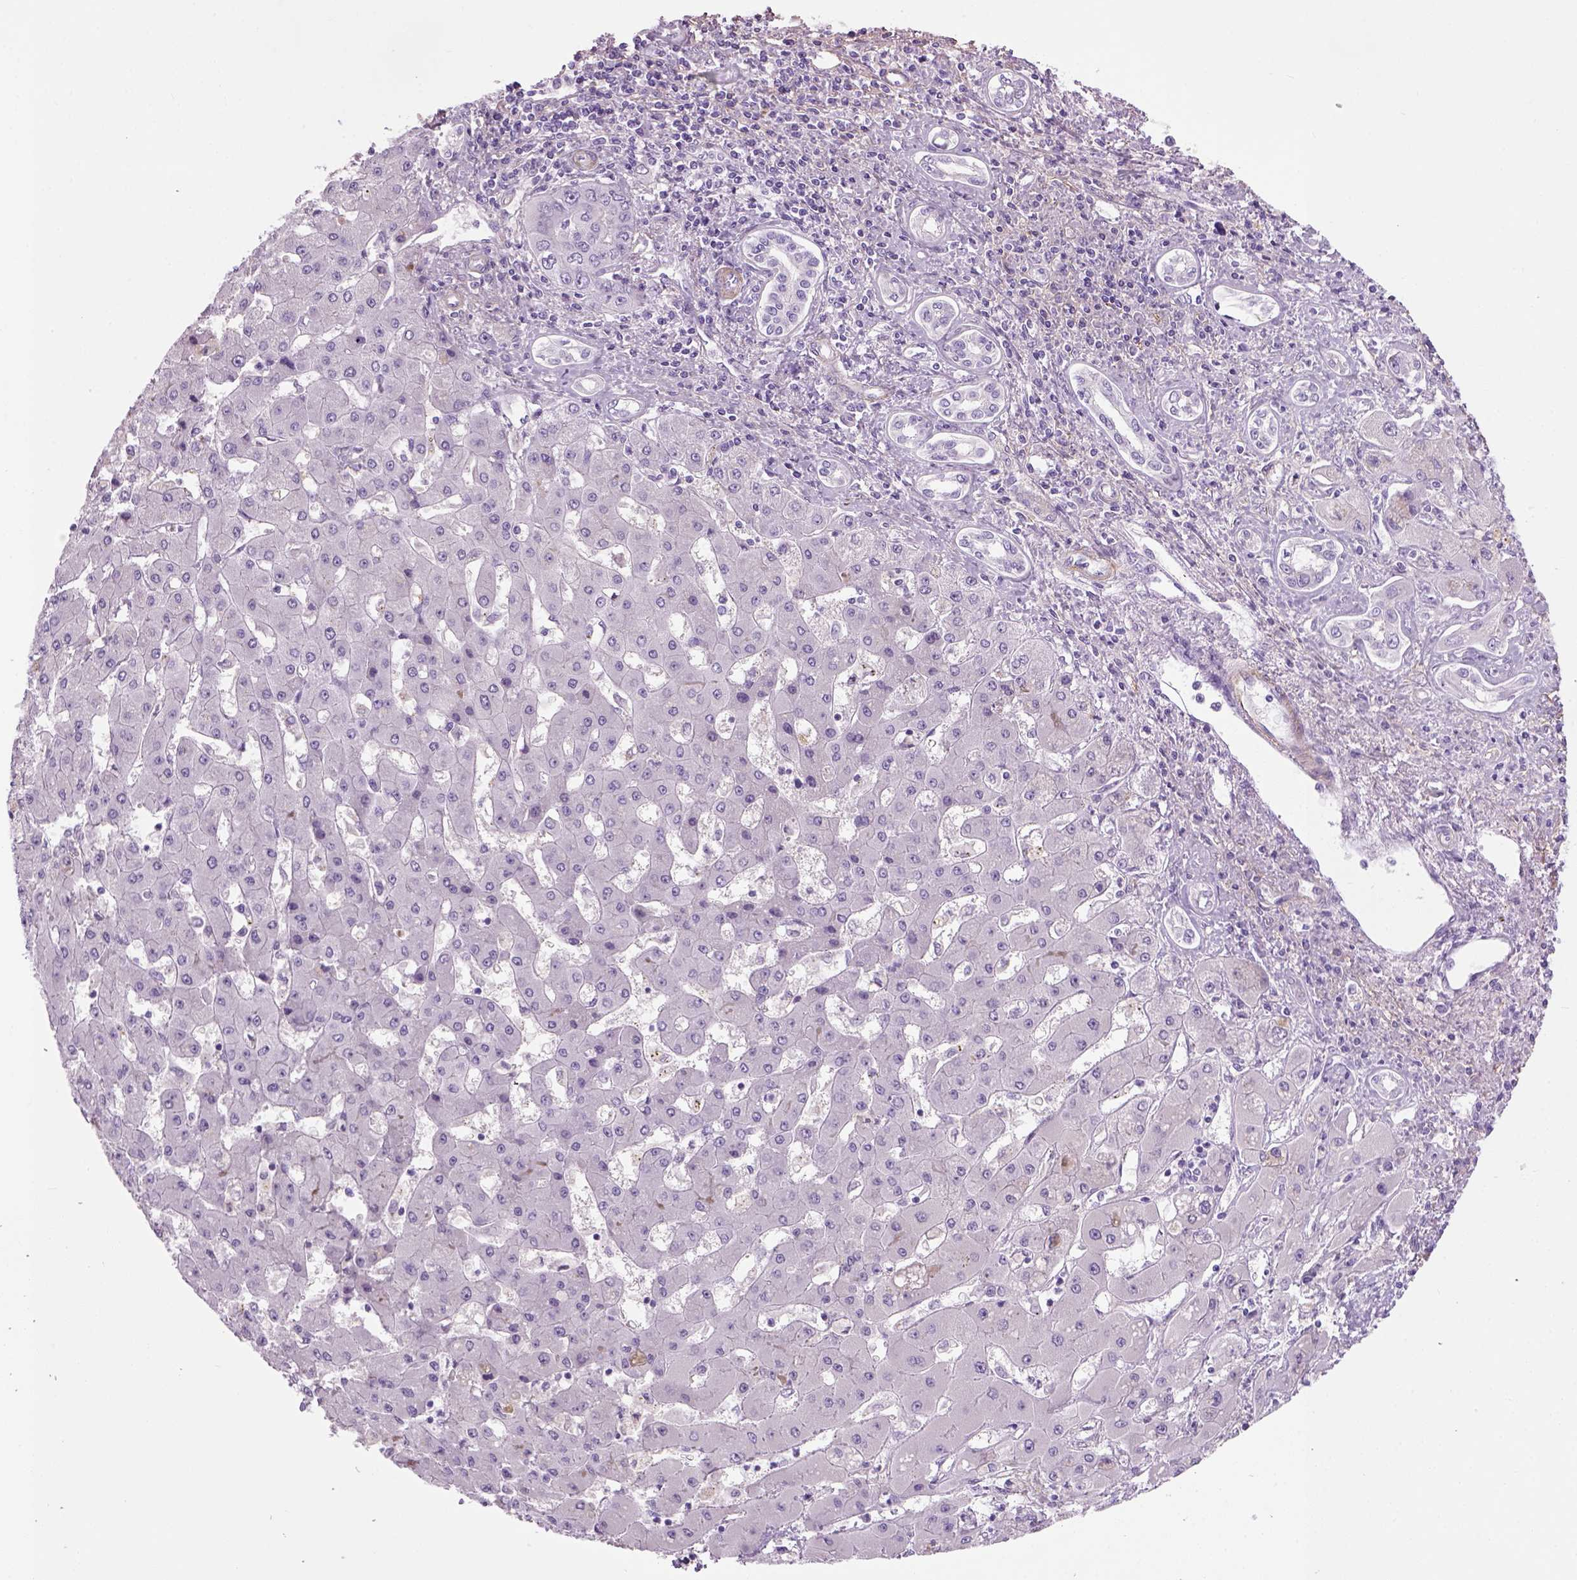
{"staining": {"intensity": "negative", "quantity": "none", "location": "none"}, "tissue": "liver cancer", "cell_type": "Tumor cells", "image_type": "cancer", "snomed": [{"axis": "morphology", "description": "Cholangiocarcinoma"}, {"axis": "topography", "description": "Liver"}], "caption": "Protein analysis of liver cholangiocarcinoma shows no significant positivity in tumor cells.", "gene": "FAM161A", "patient": {"sex": "male", "age": 67}}